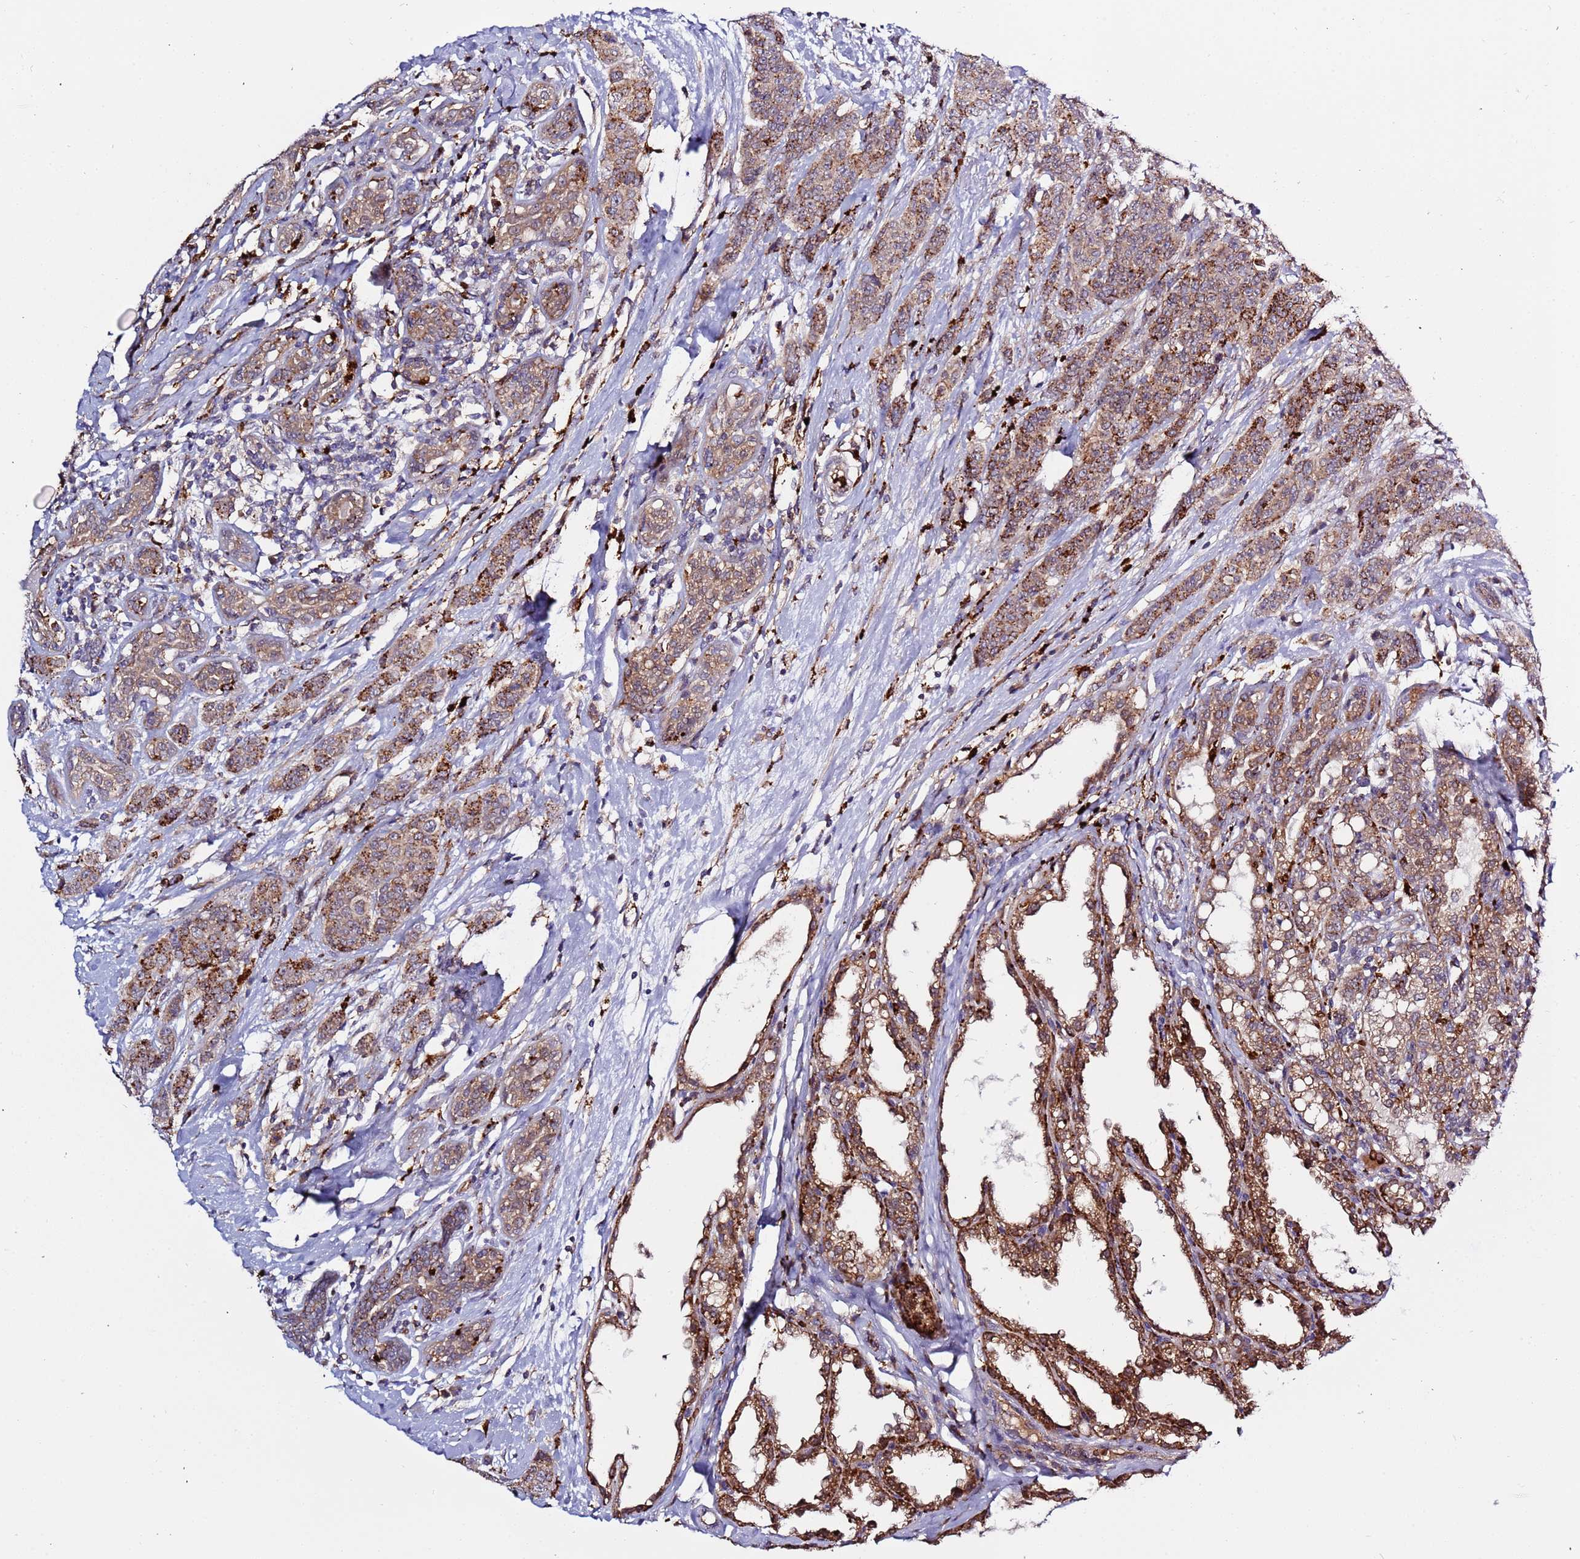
{"staining": {"intensity": "moderate", "quantity": ">75%", "location": "cytoplasmic/membranous"}, "tissue": "breast cancer", "cell_type": "Tumor cells", "image_type": "cancer", "snomed": [{"axis": "morphology", "description": "Duct carcinoma"}, {"axis": "topography", "description": "Breast"}], "caption": "DAB immunohistochemical staining of infiltrating ductal carcinoma (breast) exhibits moderate cytoplasmic/membranous protein expression in about >75% of tumor cells.", "gene": "VPS36", "patient": {"sex": "female", "age": 40}}